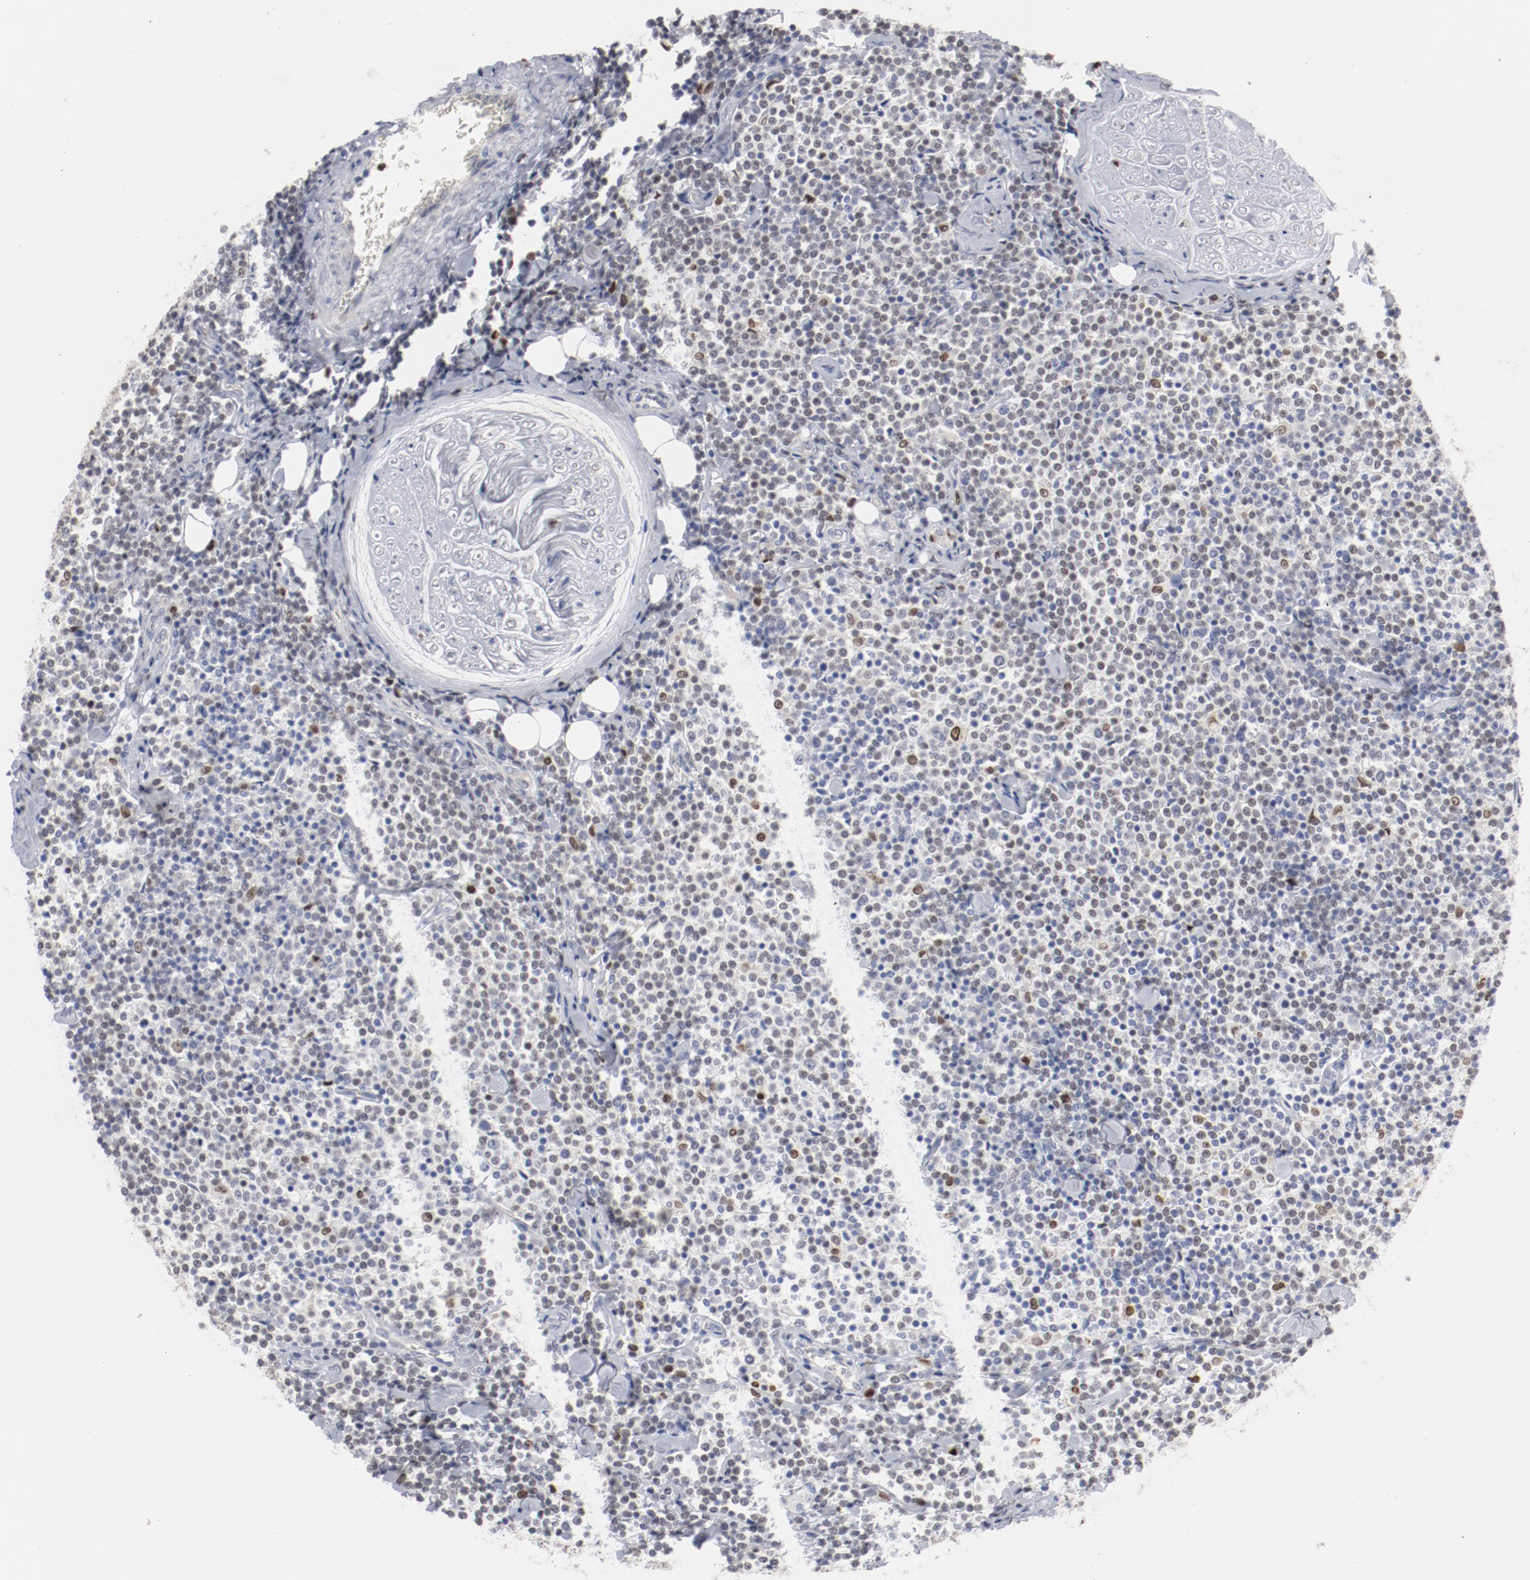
{"staining": {"intensity": "weak", "quantity": "25%-75%", "location": "nuclear"}, "tissue": "lymphoma", "cell_type": "Tumor cells", "image_type": "cancer", "snomed": [{"axis": "morphology", "description": "Malignant lymphoma, non-Hodgkin's type, Low grade"}, {"axis": "topography", "description": "Soft tissue"}], "caption": "Protein expression analysis of human low-grade malignant lymphoma, non-Hodgkin's type reveals weak nuclear positivity in approximately 25%-75% of tumor cells.", "gene": "SPI1", "patient": {"sex": "male", "age": 92}}